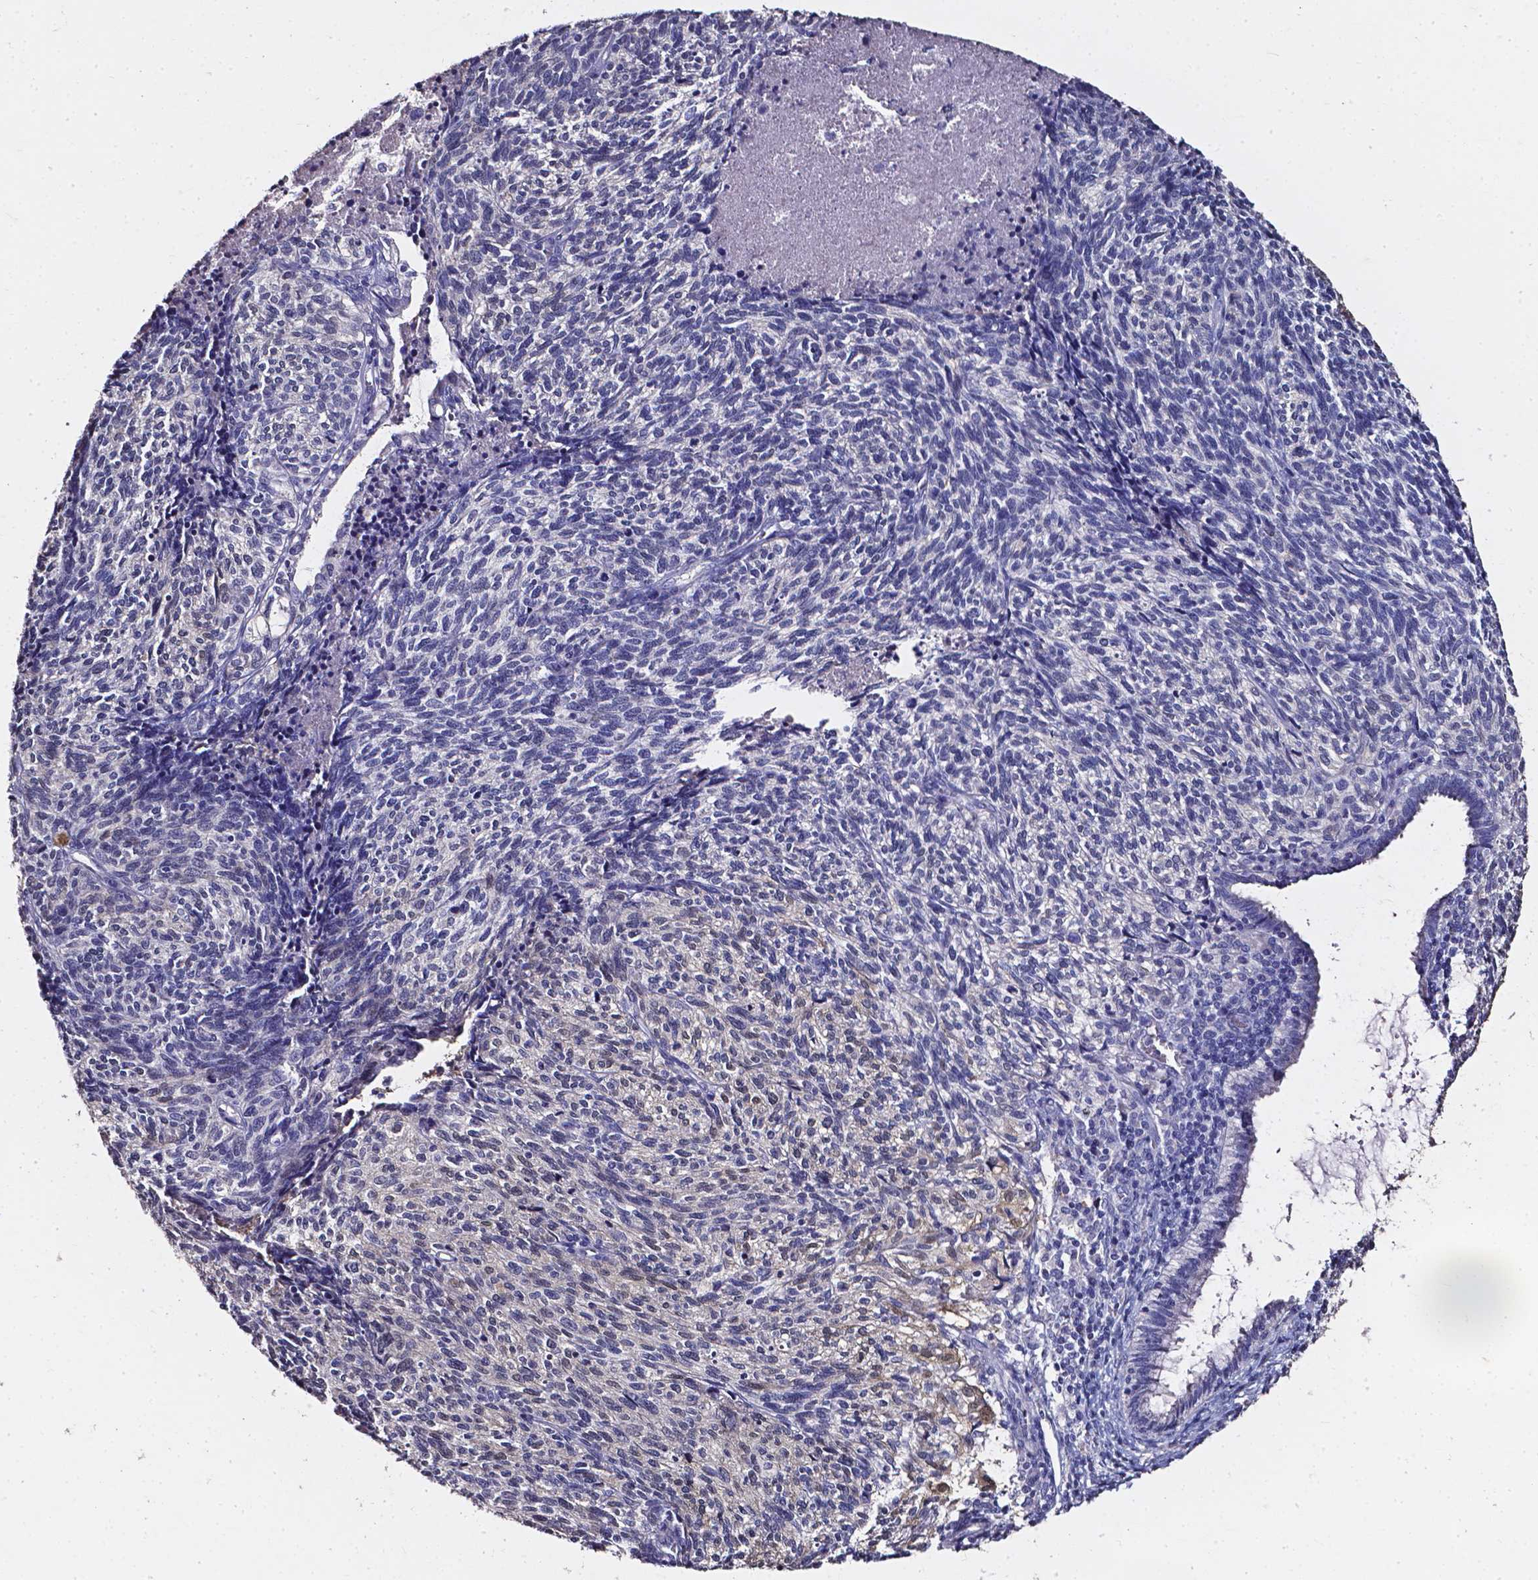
{"staining": {"intensity": "negative", "quantity": "none", "location": "none"}, "tissue": "cervical cancer", "cell_type": "Tumor cells", "image_type": "cancer", "snomed": [{"axis": "morphology", "description": "Squamous cell carcinoma, NOS"}, {"axis": "topography", "description": "Cervix"}], "caption": "There is no significant expression in tumor cells of cervical cancer (squamous cell carcinoma).", "gene": "AKR1B10", "patient": {"sex": "female", "age": 45}}